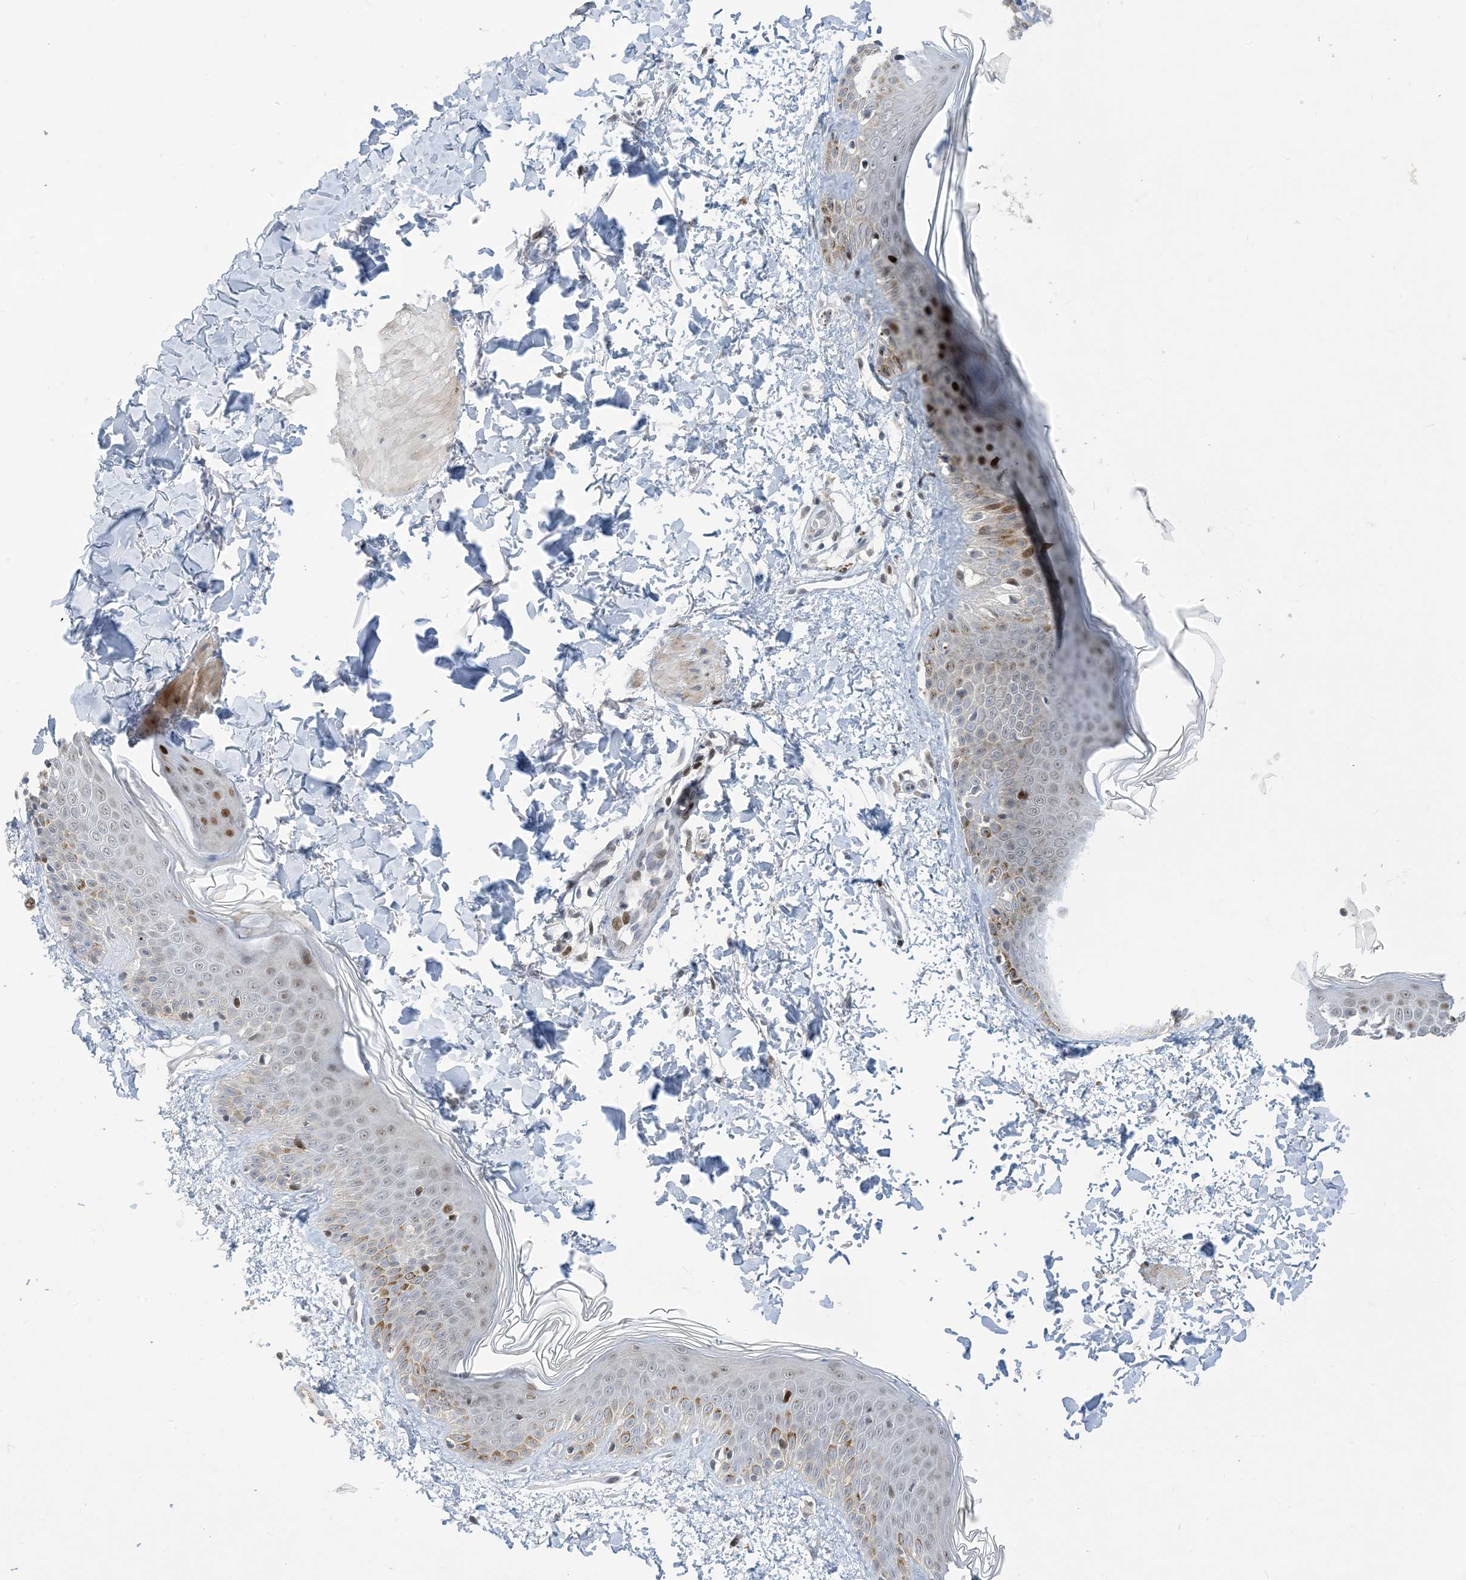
{"staining": {"intensity": "negative", "quantity": "none", "location": "none"}, "tissue": "skin", "cell_type": "Fibroblasts", "image_type": "normal", "snomed": [{"axis": "morphology", "description": "Normal tissue, NOS"}, {"axis": "topography", "description": "Skin"}], "caption": "Fibroblasts show no significant protein expression in normal skin. (Stains: DAB IHC with hematoxylin counter stain, Microscopy: brightfield microscopy at high magnification).", "gene": "SLC25A53", "patient": {"sex": "male", "age": 37}}